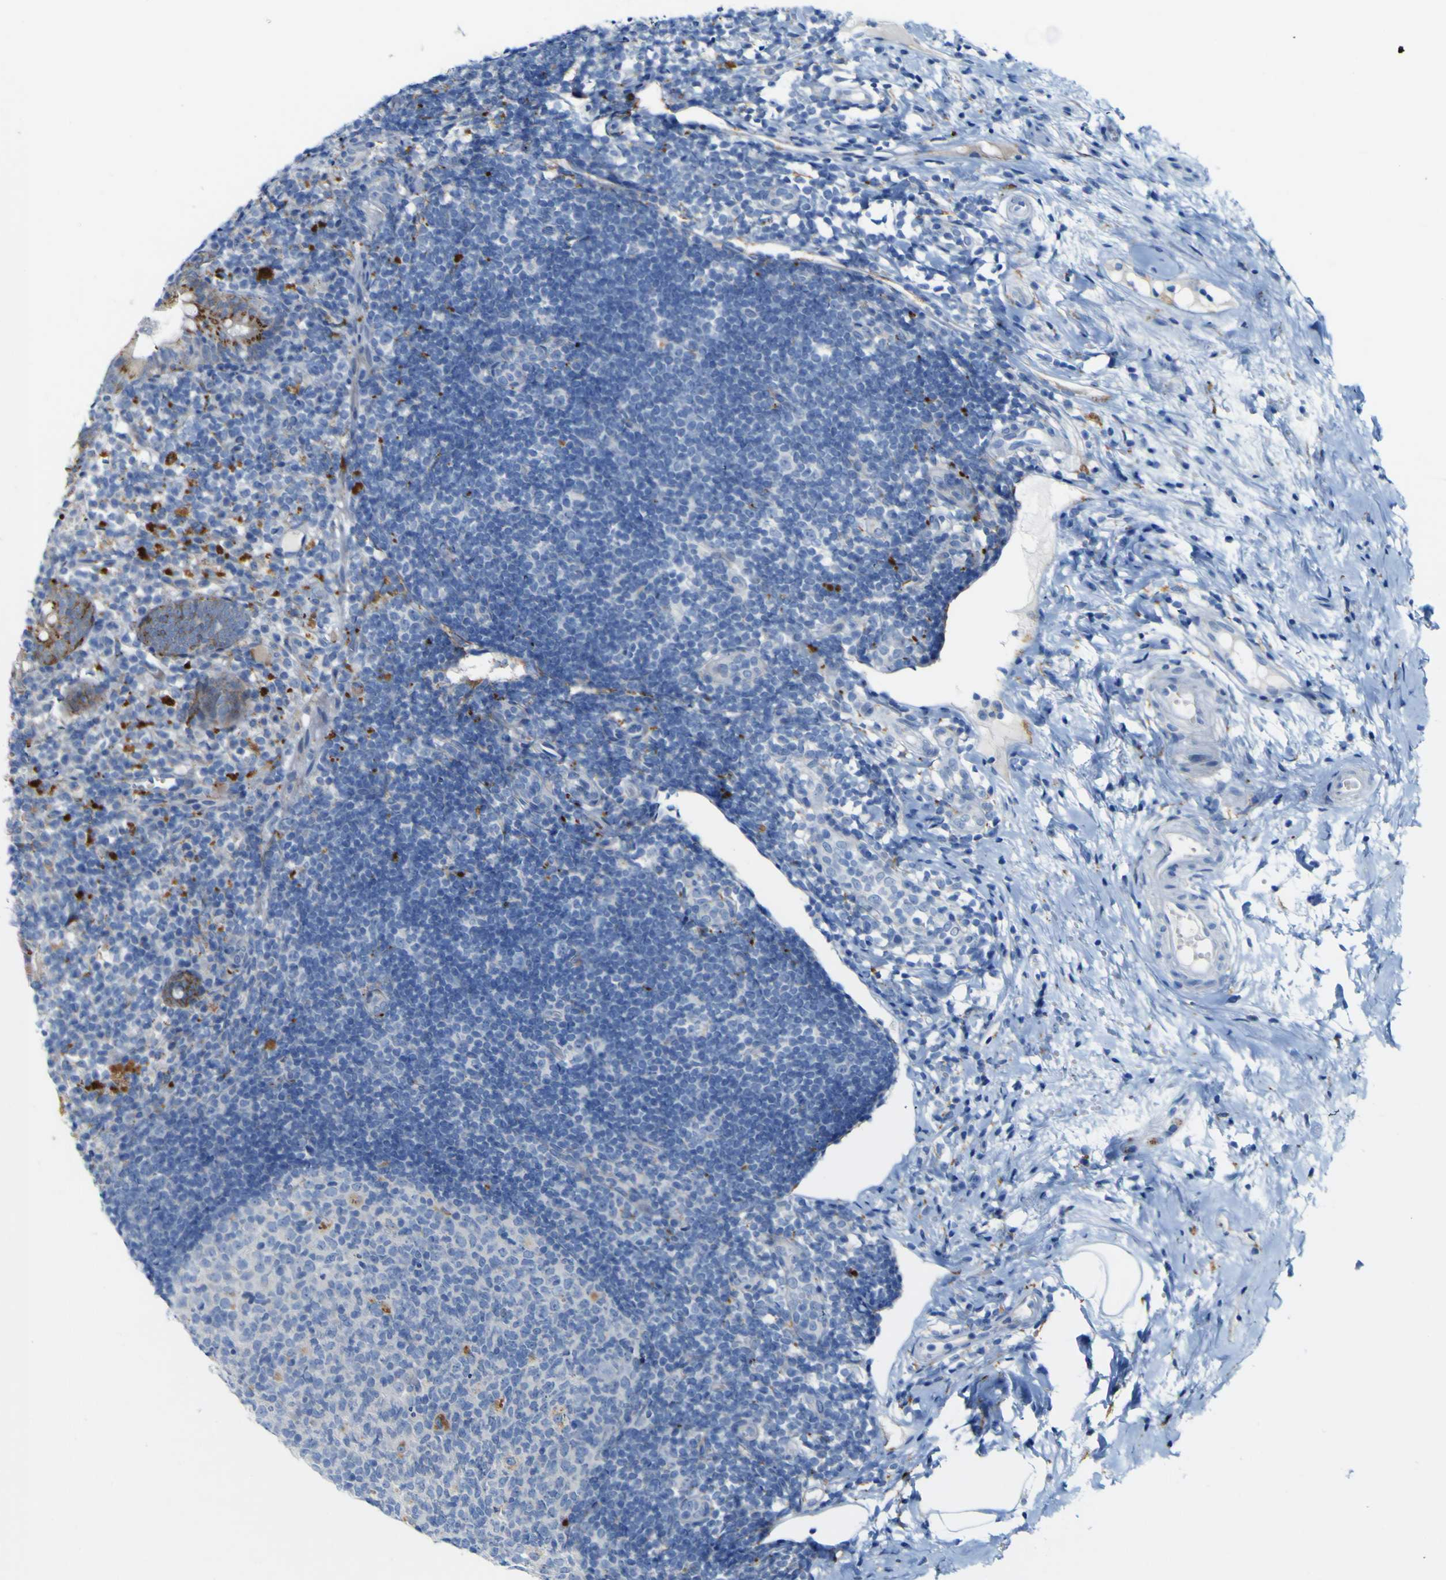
{"staining": {"intensity": "strong", "quantity": ">75%", "location": "cytoplasmic/membranous"}, "tissue": "appendix", "cell_type": "Glandular cells", "image_type": "normal", "snomed": [{"axis": "morphology", "description": "Normal tissue, NOS"}, {"axis": "topography", "description": "Appendix"}], "caption": "Appendix stained with DAB immunohistochemistry (IHC) displays high levels of strong cytoplasmic/membranous expression in about >75% of glandular cells. (DAB IHC, brown staining for protein, blue staining for nuclei).", "gene": "PTPRF", "patient": {"sex": "female", "age": 20}}